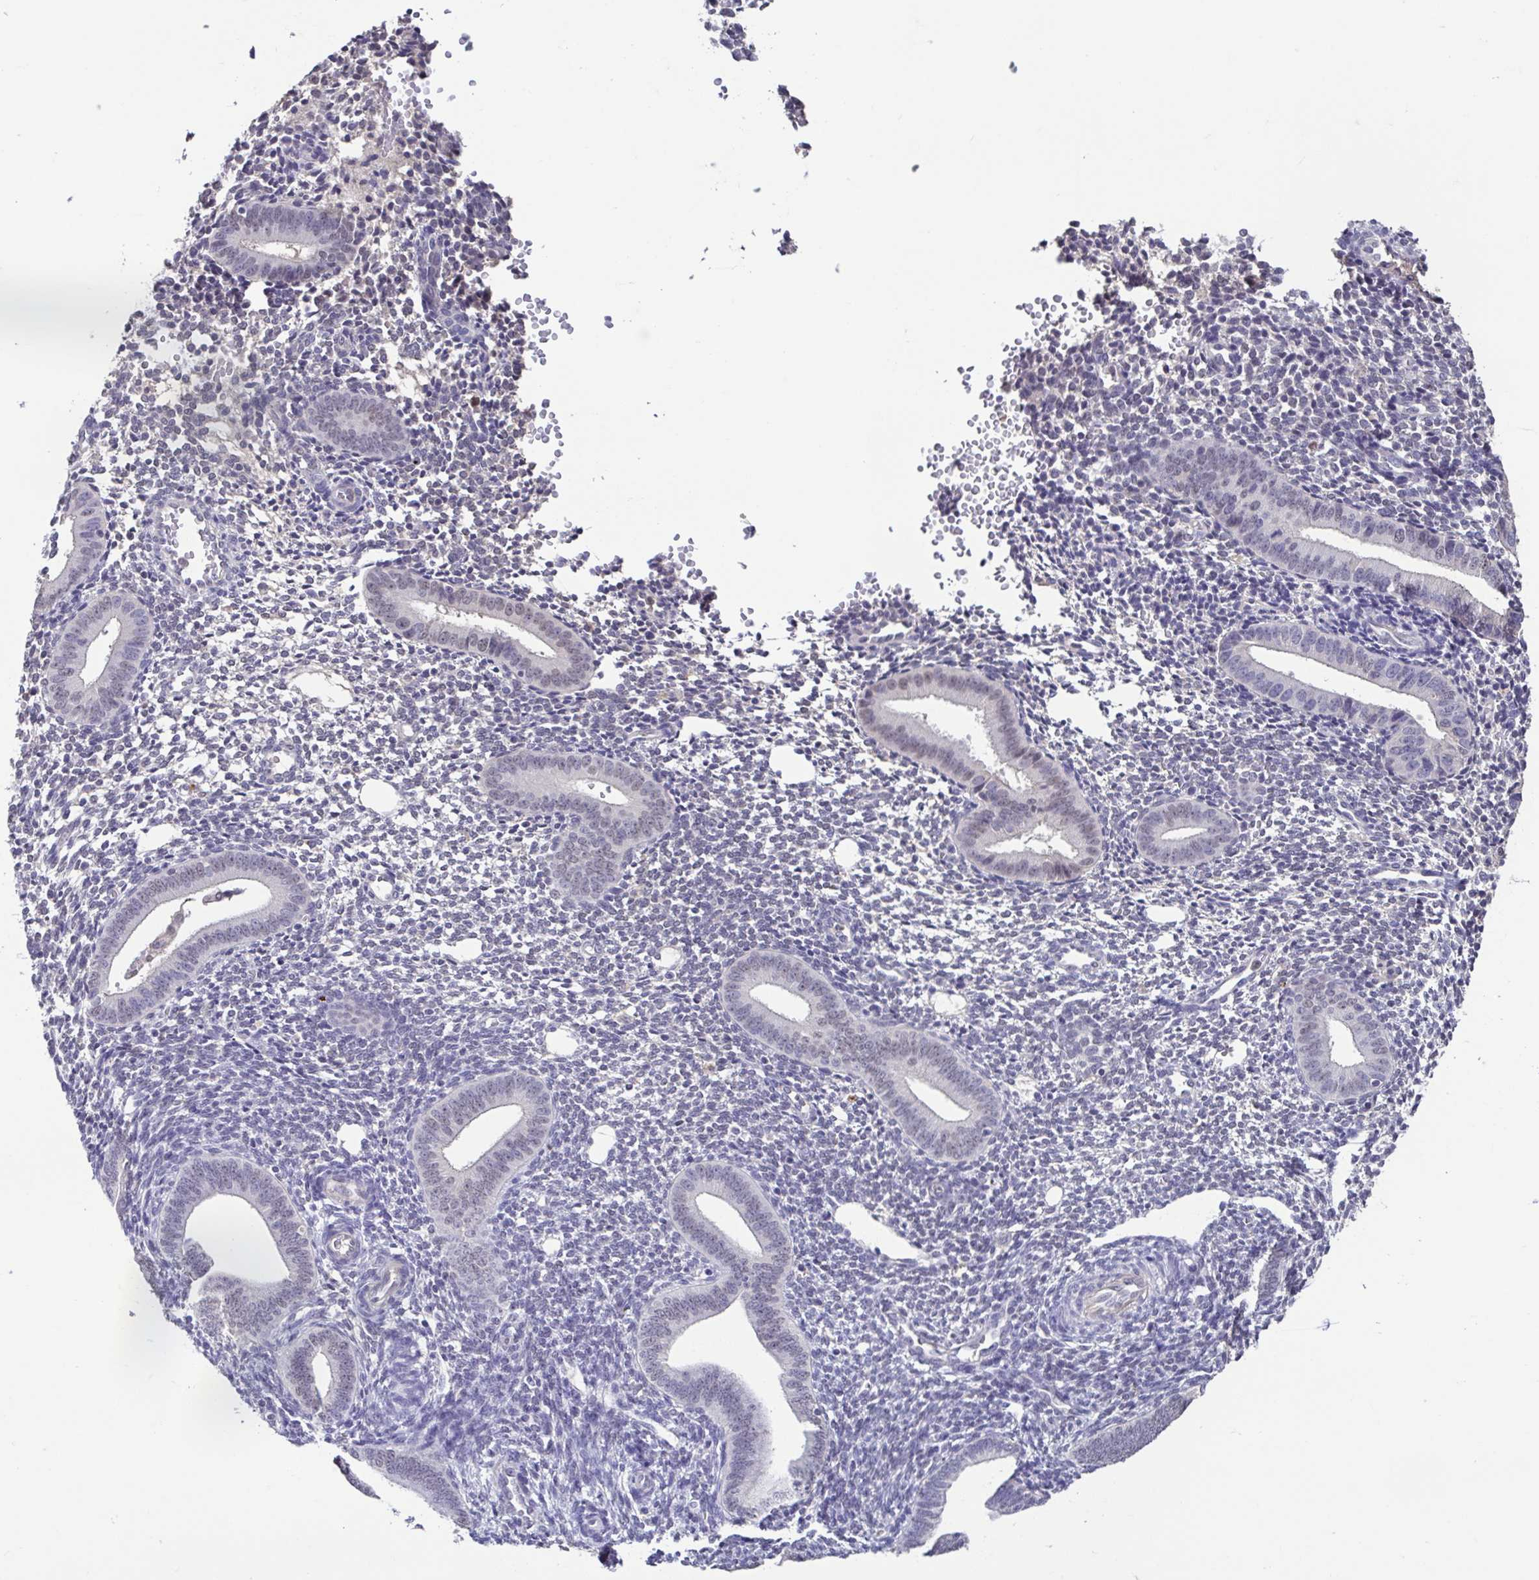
{"staining": {"intensity": "negative", "quantity": "none", "location": "none"}, "tissue": "endometrium", "cell_type": "Cells in endometrial stroma", "image_type": "normal", "snomed": [{"axis": "morphology", "description": "Normal tissue, NOS"}, {"axis": "topography", "description": "Endometrium"}], "caption": "High power microscopy histopathology image of an immunohistochemistry micrograph of unremarkable endometrium, revealing no significant positivity in cells in endometrial stroma. (Stains: DAB (3,3'-diaminobenzidine) immunohistochemistry with hematoxylin counter stain, Microscopy: brightfield microscopy at high magnification).", "gene": "ACTRT3", "patient": {"sex": "female", "age": 40}}